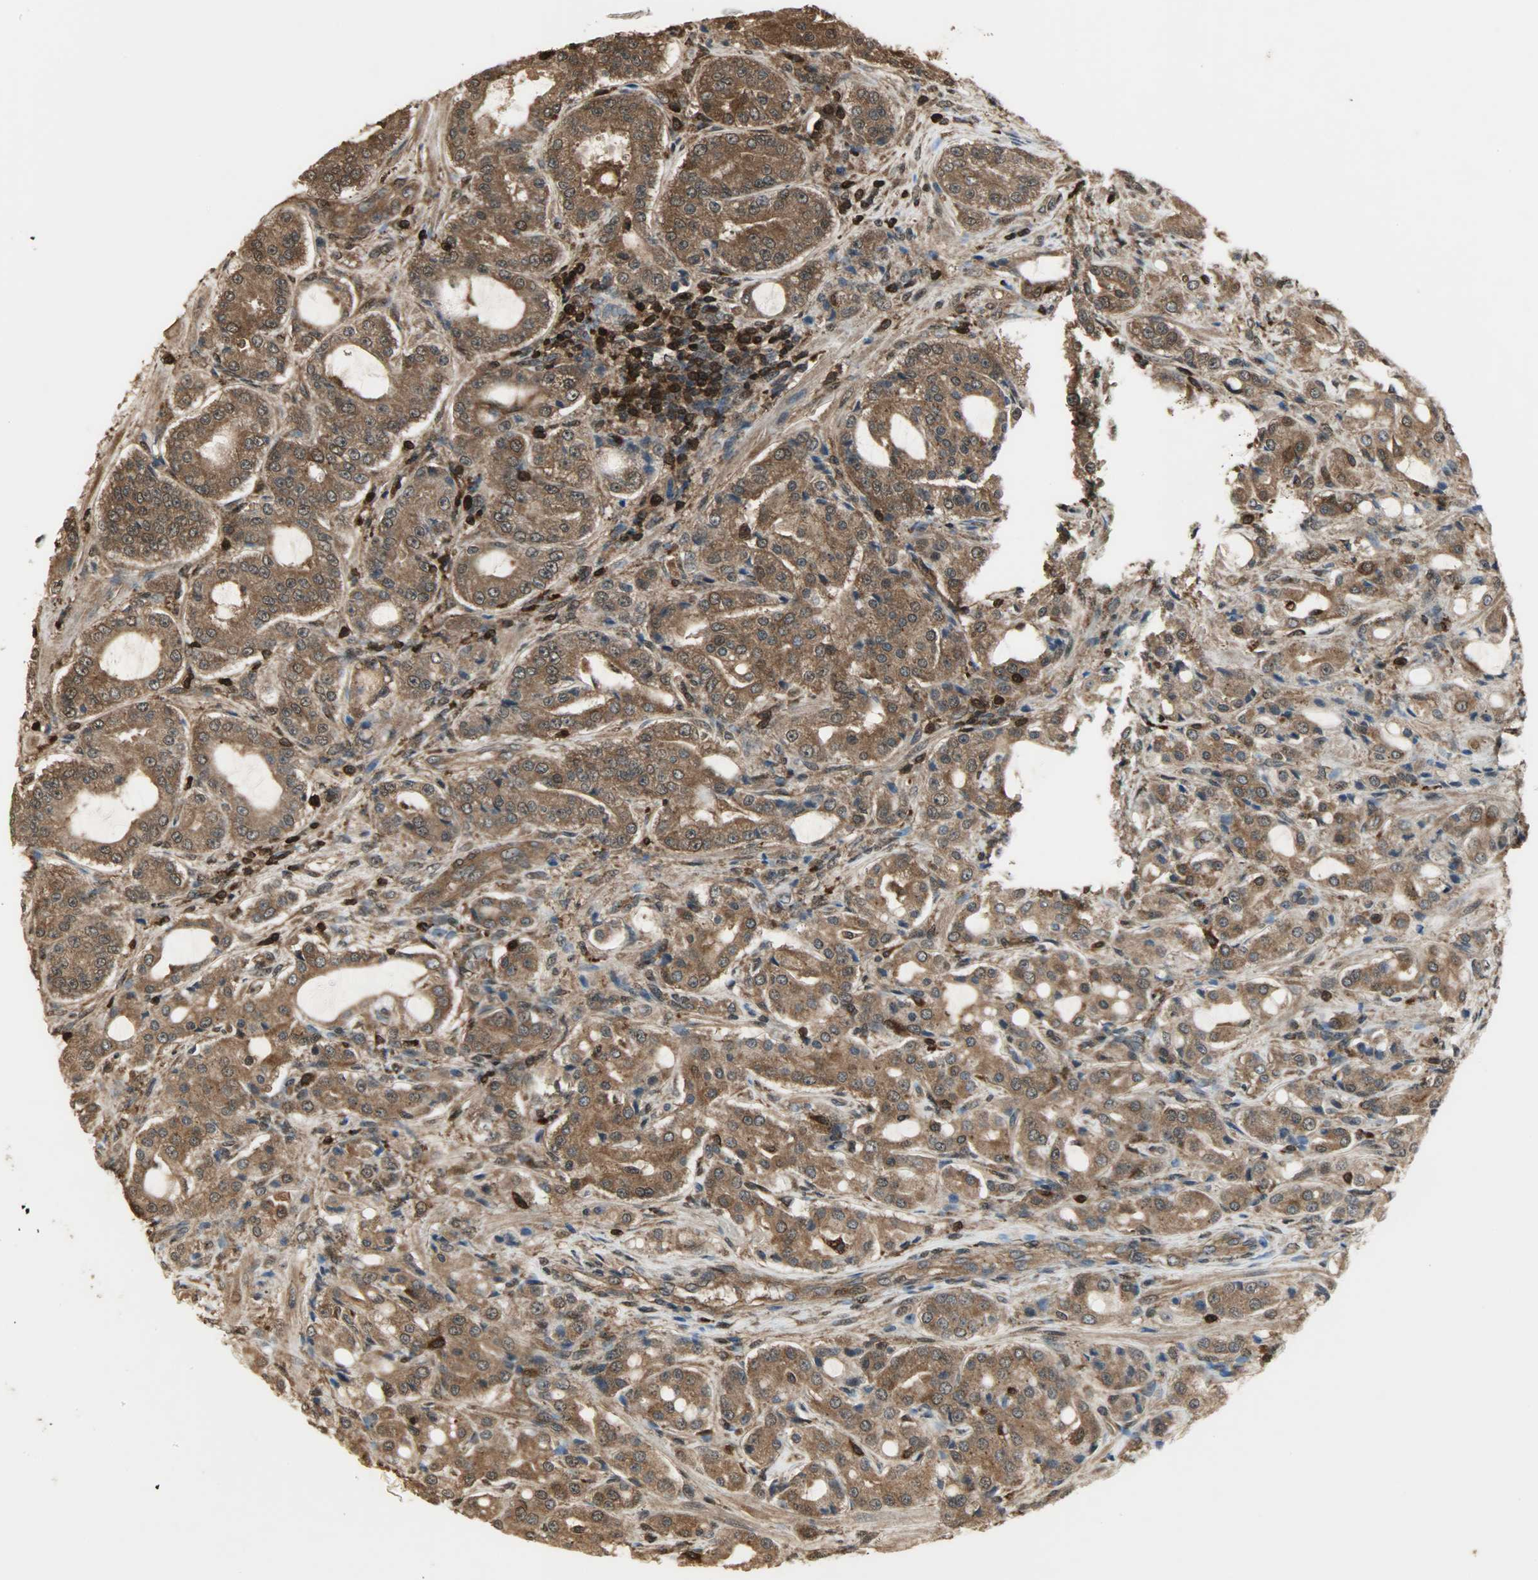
{"staining": {"intensity": "strong", "quantity": ">75%", "location": "cytoplasmic/membranous,nuclear"}, "tissue": "prostate cancer", "cell_type": "Tumor cells", "image_type": "cancer", "snomed": [{"axis": "morphology", "description": "Adenocarcinoma, High grade"}, {"axis": "topography", "description": "Prostate"}], "caption": "Immunohistochemical staining of human prostate adenocarcinoma (high-grade) demonstrates strong cytoplasmic/membranous and nuclear protein positivity in approximately >75% of tumor cells.", "gene": "YWHAZ", "patient": {"sex": "male", "age": 72}}